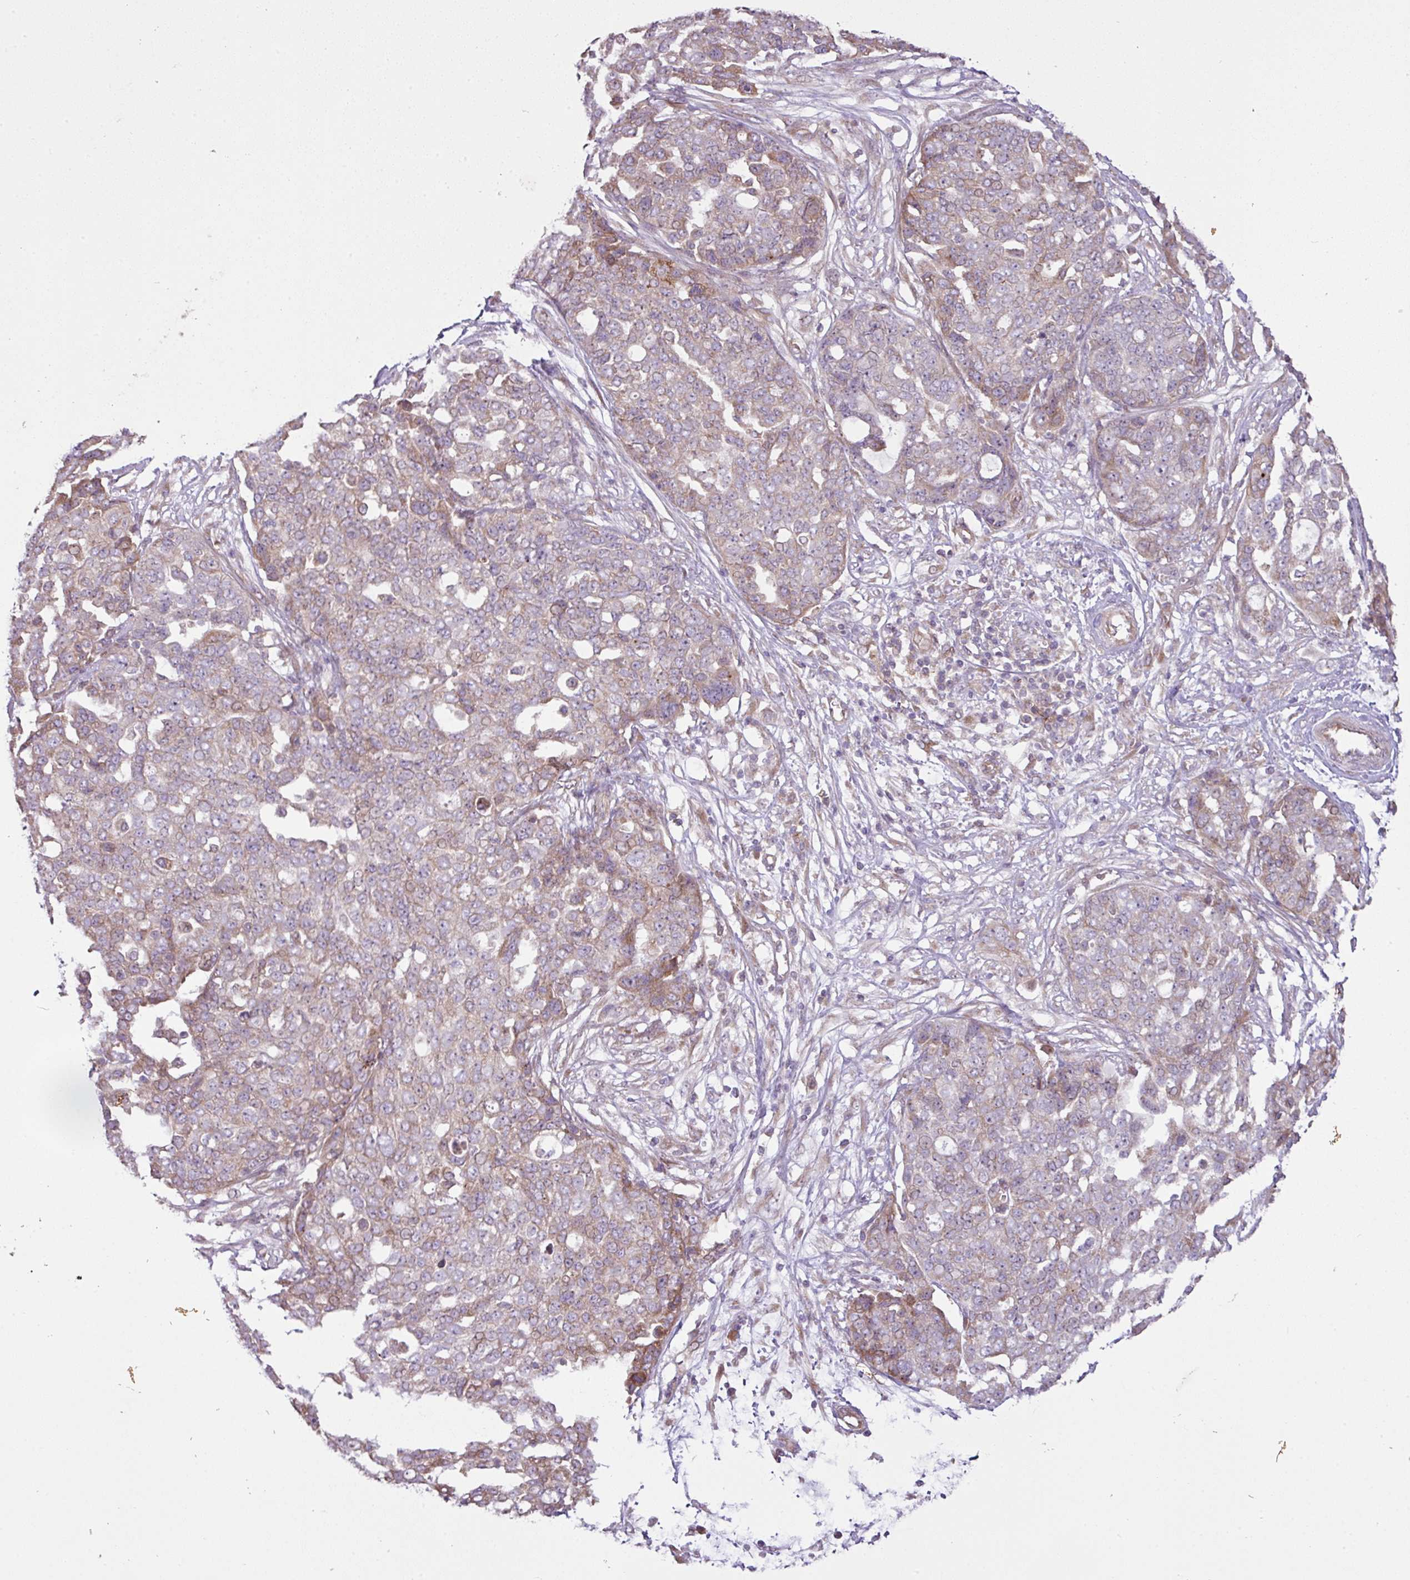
{"staining": {"intensity": "weak", "quantity": "25%-75%", "location": "cytoplasmic/membranous"}, "tissue": "ovarian cancer", "cell_type": "Tumor cells", "image_type": "cancer", "snomed": [{"axis": "morphology", "description": "Cystadenocarcinoma, serous, NOS"}, {"axis": "topography", "description": "Soft tissue"}, {"axis": "topography", "description": "Ovary"}], "caption": "Immunohistochemical staining of ovarian cancer (serous cystadenocarcinoma) shows low levels of weak cytoplasmic/membranous staining in approximately 25%-75% of tumor cells.", "gene": "COX18", "patient": {"sex": "female", "age": 57}}